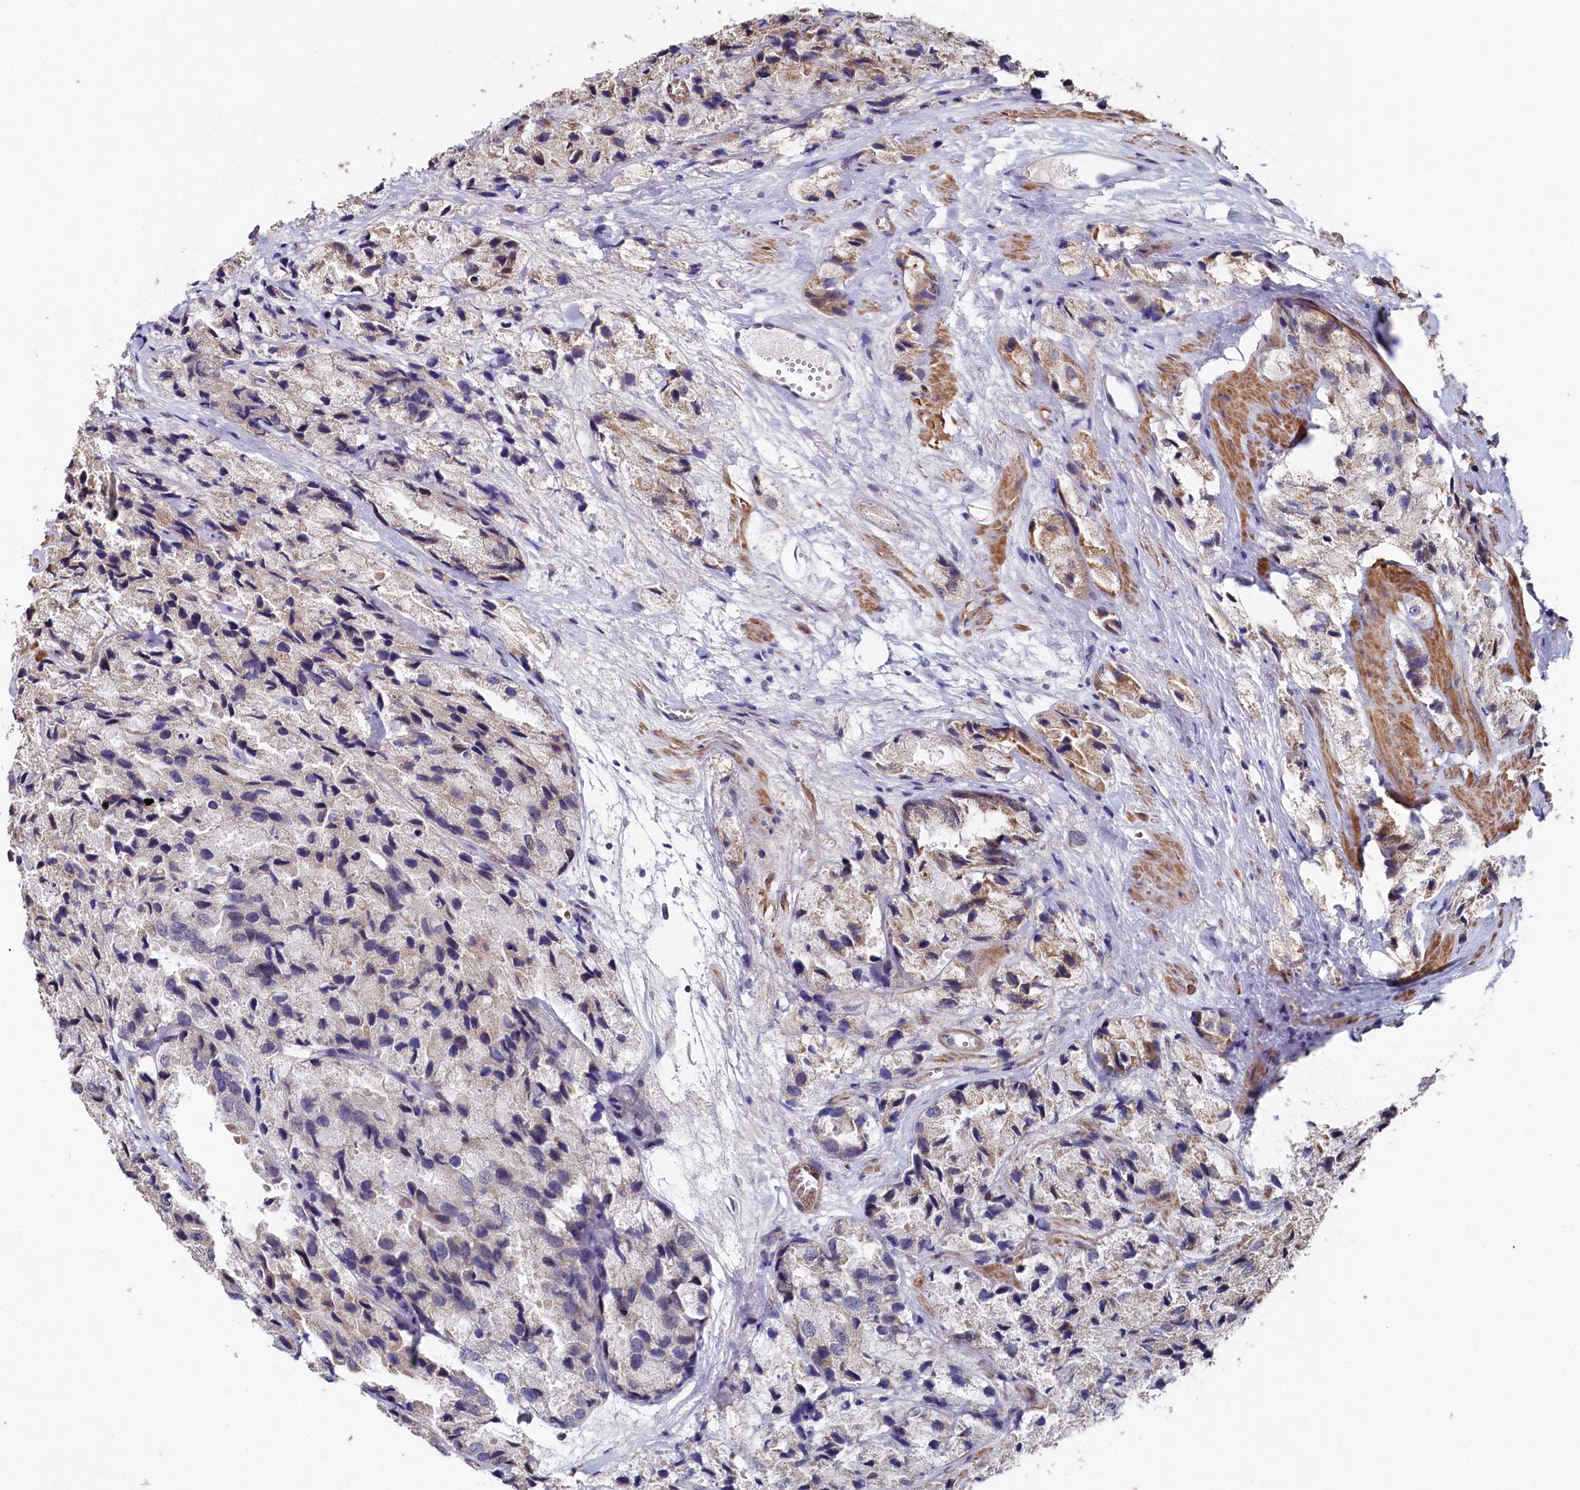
{"staining": {"intensity": "weak", "quantity": "<25%", "location": "cytoplasmic/membranous"}, "tissue": "prostate cancer", "cell_type": "Tumor cells", "image_type": "cancer", "snomed": [{"axis": "morphology", "description": "Adenocarcinoma, High grade"}, {"axis": "topography", "description": "Prostate"}], "caption": "Tumor cells are negative for brown protein staining in prostate cancer (adenocarcinoma (high-grade)). (Stains: DAB (3,3'-diaminobenzidine) immunohistochemistry with hematoxylin counter stain, Microscopy: brightfield microscopy at high magnification).", "gene": "TIGD4", "patient": {"sex": "male", "age": 66}}